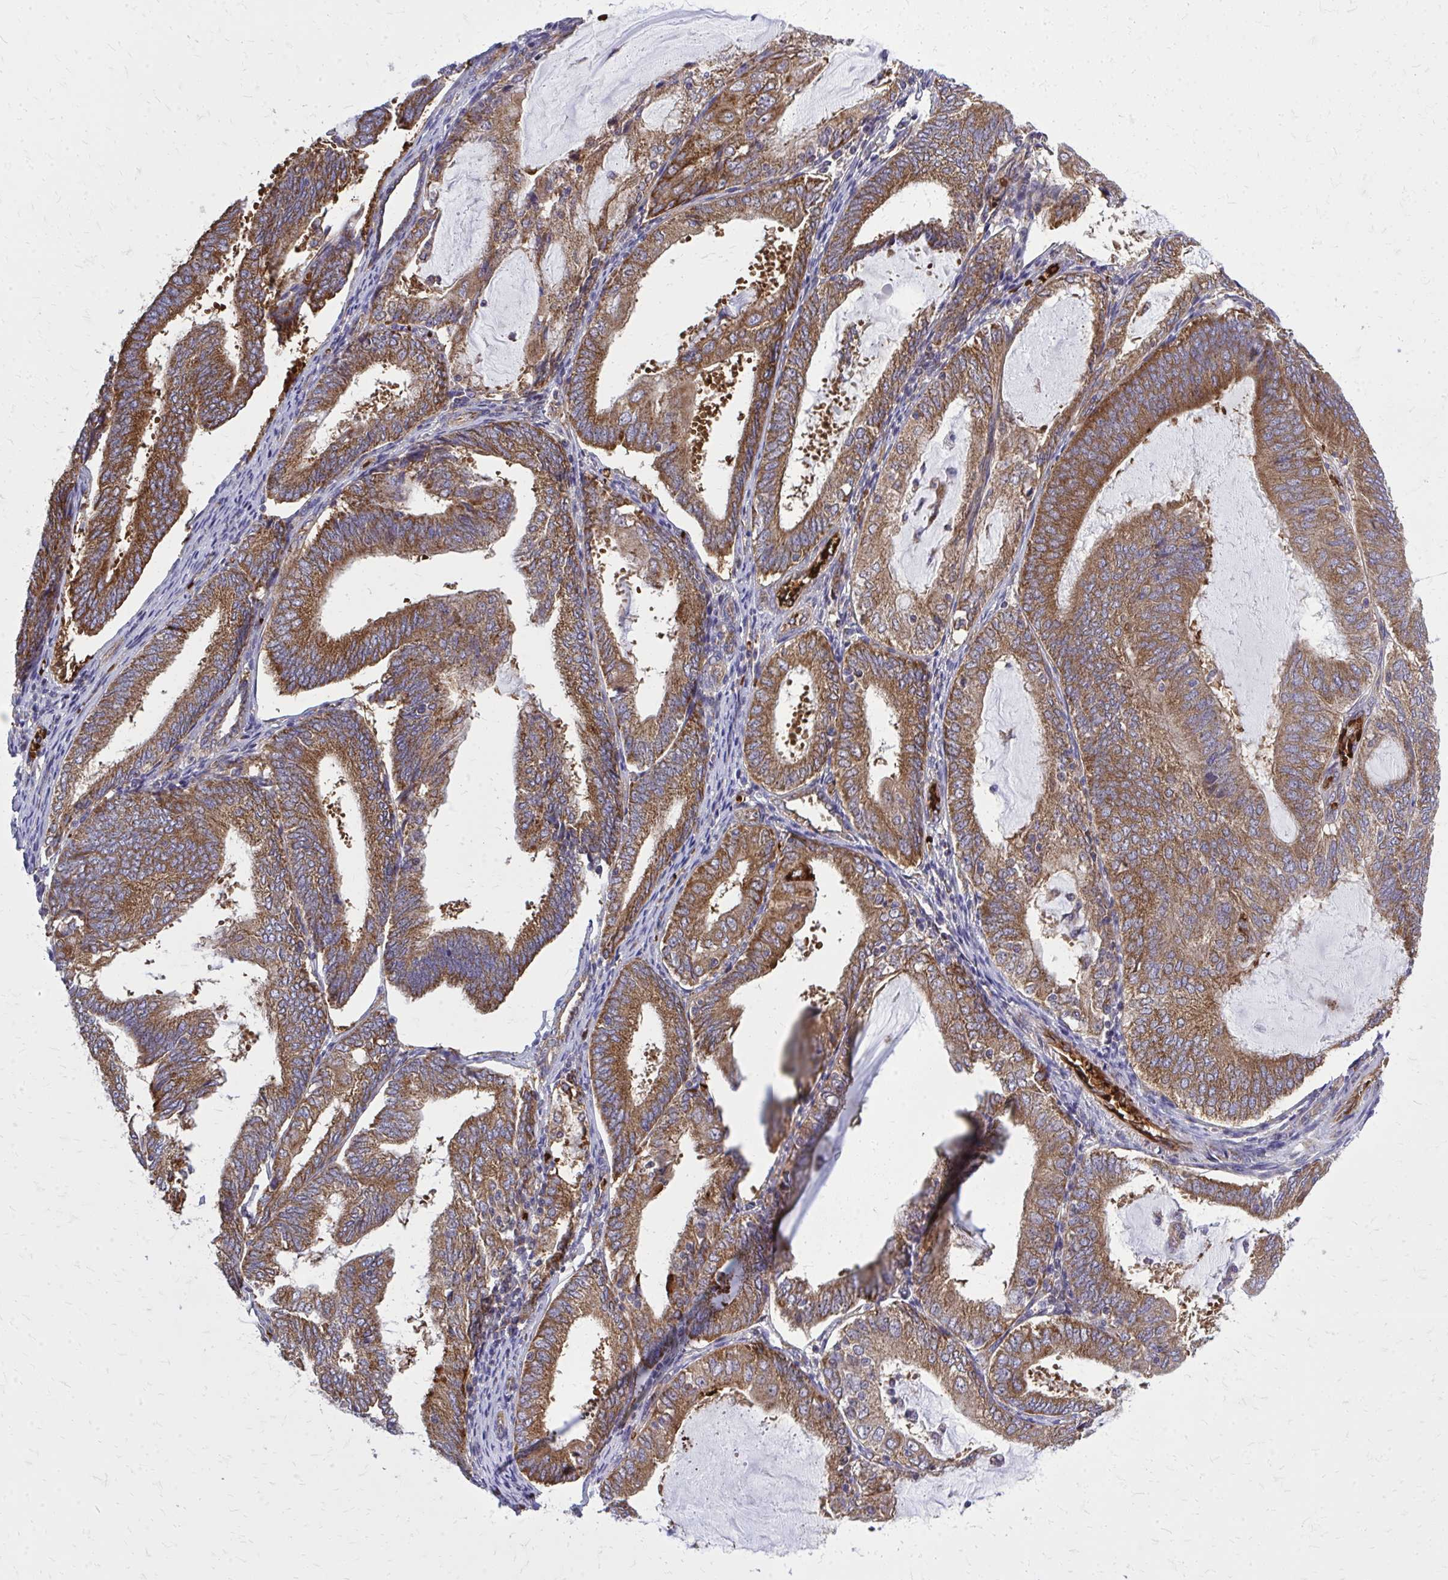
{"staining": {"intensity": "strong", "quantity": ">75%", "location": "cytoplasmic/membranous"}, "tissue": "endometrial cancer", "cell_type": "Tumor cells", "image_type": "cancer", "snomed": [{"axis": "morphology", "description": "Adenocarcinoma, NOS"}, {"axis": "topography", "description": "Endometrium"}], "caption": "Immunohistochemical staining of human endometrial cancer exhibits high levels of strong cytoplasmic/membranous staining in approximately >75% of tumor cells.", "gene": "PDK4", "patient": {"sex": "female", "age": 81}}